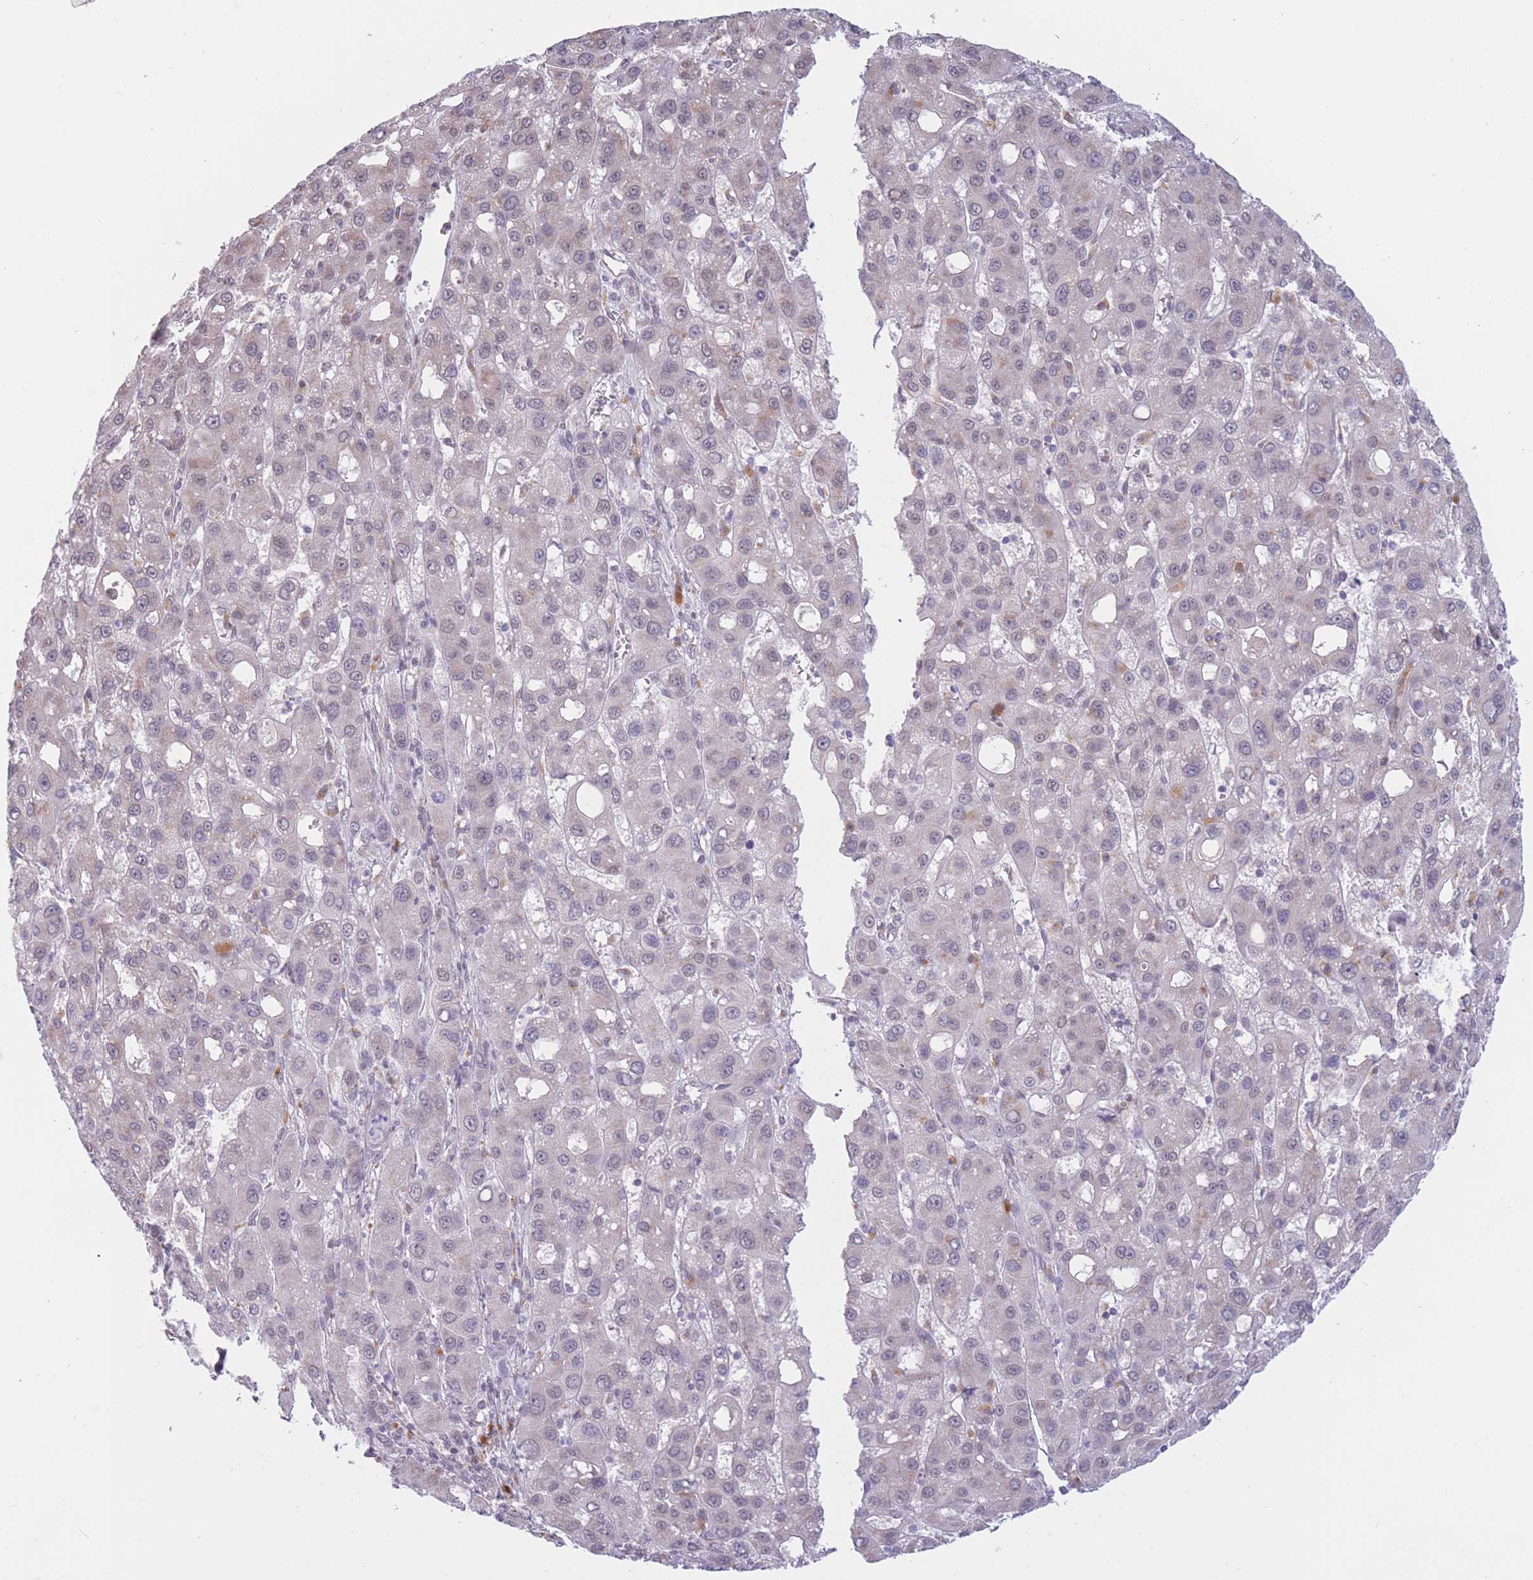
{"staining": {"intensity": "weak", "quantity": "<25%", "location": "cytoplasmic/membranous"}, "tissue": "liver cancer", "cell_type": "Tumor cells", "image_type": "cancer", "snomed": [{"axis": "morphology", "description": "Carcinoma, Hepatocellular, NOS"}, {"axis": "topography", "description": "Liver"}], "caption": "A micrograph of liver cancer stained for a protein displays no brown staining in tumor cells. The staining is performed using DAB brown chromogen with nuclei counter-stained in using hematoxylin.", "gene": "COL27A1", "patient": {"sex": "male", "age": 55}}